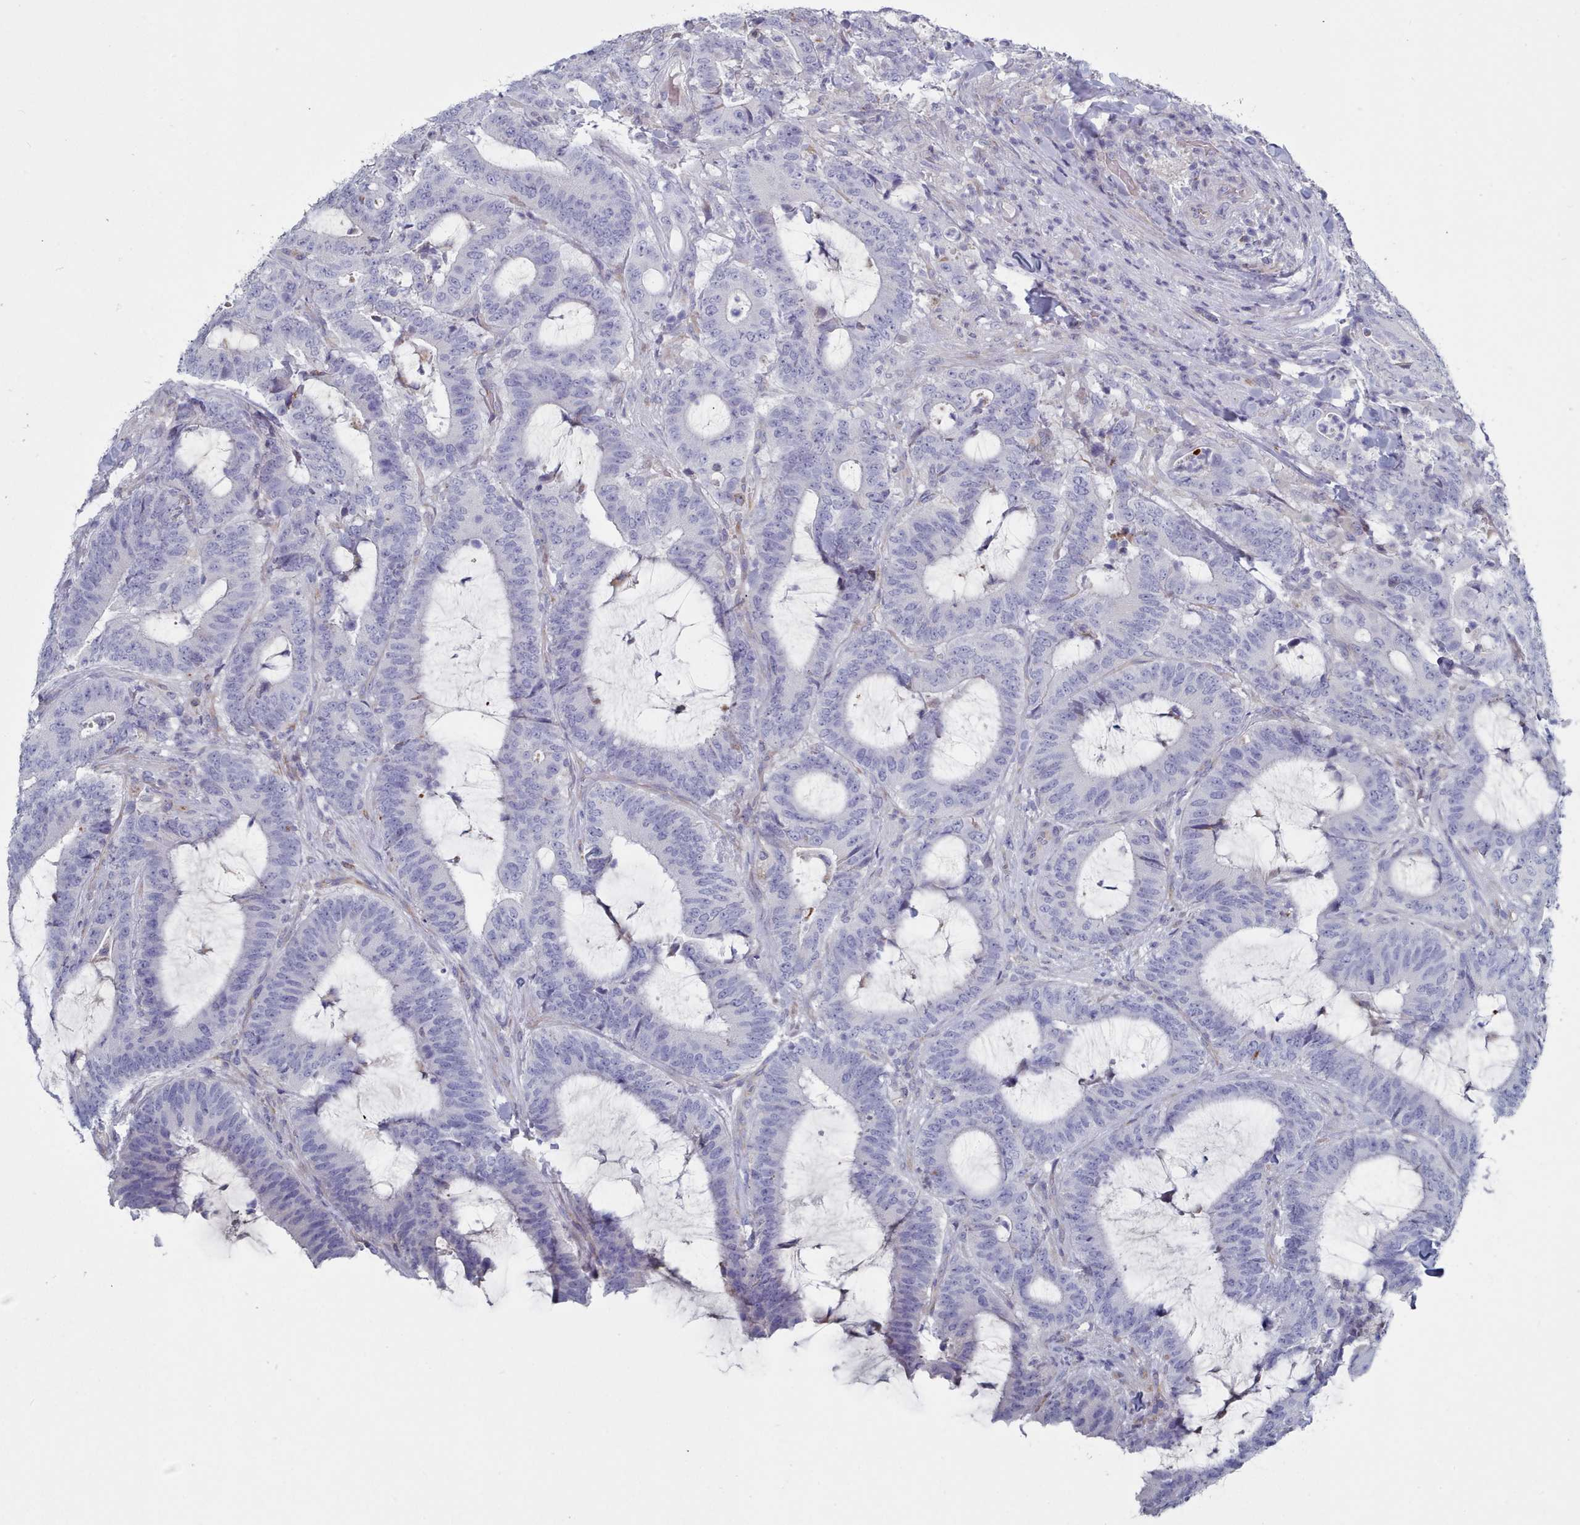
{"staining": {"intensity": "negative", "quantity": "none", "location": "none"}, "tissue": "colorectal cancer", "cell_type": "Tumor cells", "image_type": "cancer", "snomed": [{"axis": "morphology", "description": "Adenocarcinoma, NOS"}, {"axis": "topography", "description": "Colon"}], "caption": "This histopathology image is of colorectal cancer stained with immunohistochemistry to label a protein in brown with the nuclei are counter-stained blue. There is no positivity in tumor cells.", "gene": "PDE4C", "patient": {"sex": "female", "age": 43}}